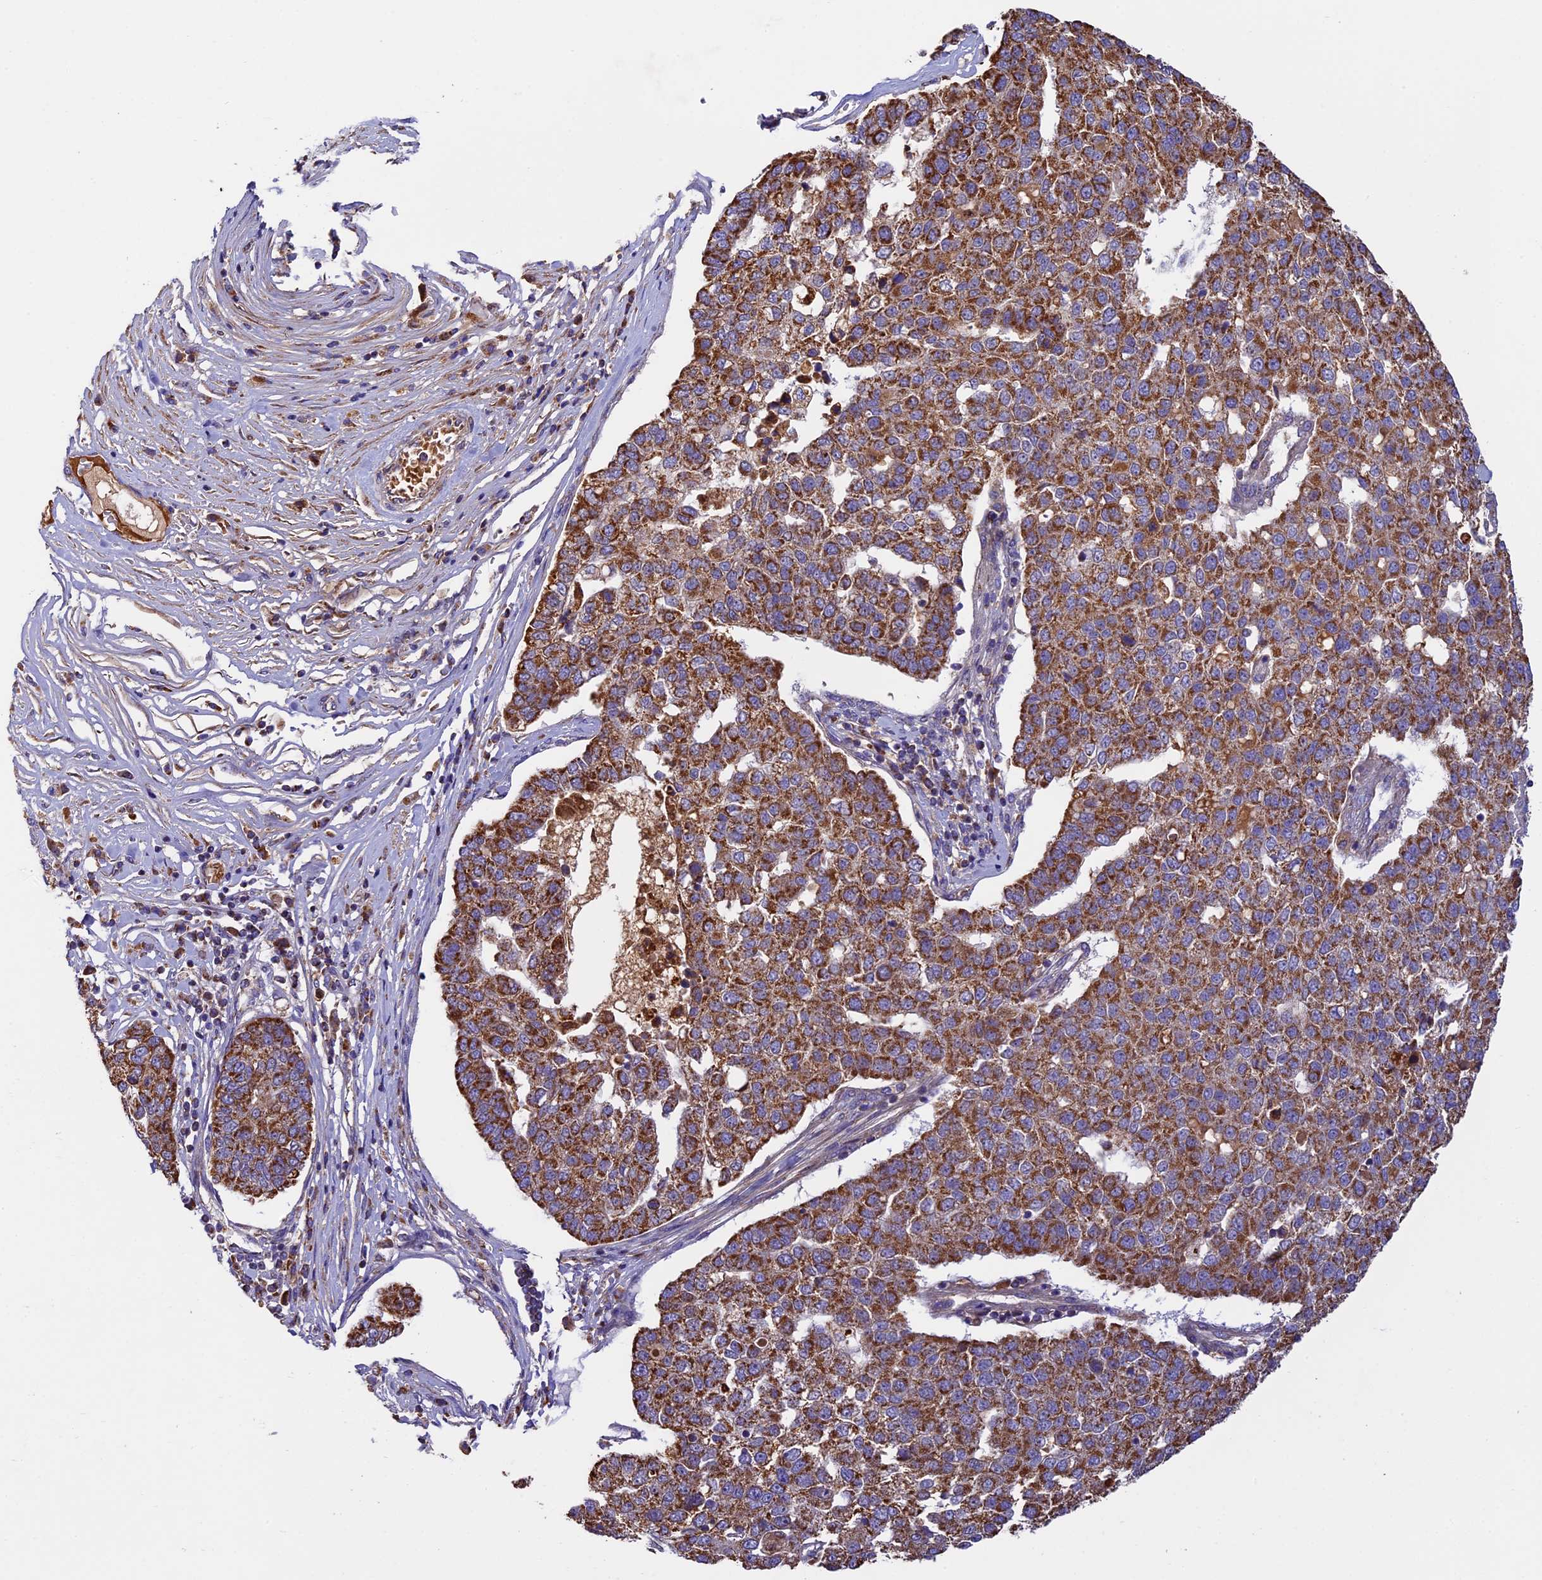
{"staining": {"intensity": "strong", "quantity": ">75%", "location": "cytoplasmic/membranous"}, "tissue": "pancreatic cancer", "cell_type": "Tumor cells", "image_type": "cancer", "snomed": [{"axis": "morphology", "description": "Adenocarcinoma, NOS"}, {"axis": "topography", "description": "Pancreas"}], "caption": "Immunohistochemistry of pancreatic cancer displays high levels of strong cytoplasmic/membranous expression in approximately >75% of tumor cells.", "gene": "OCEL1", "patient": {"sex": "female", "age": 61}}